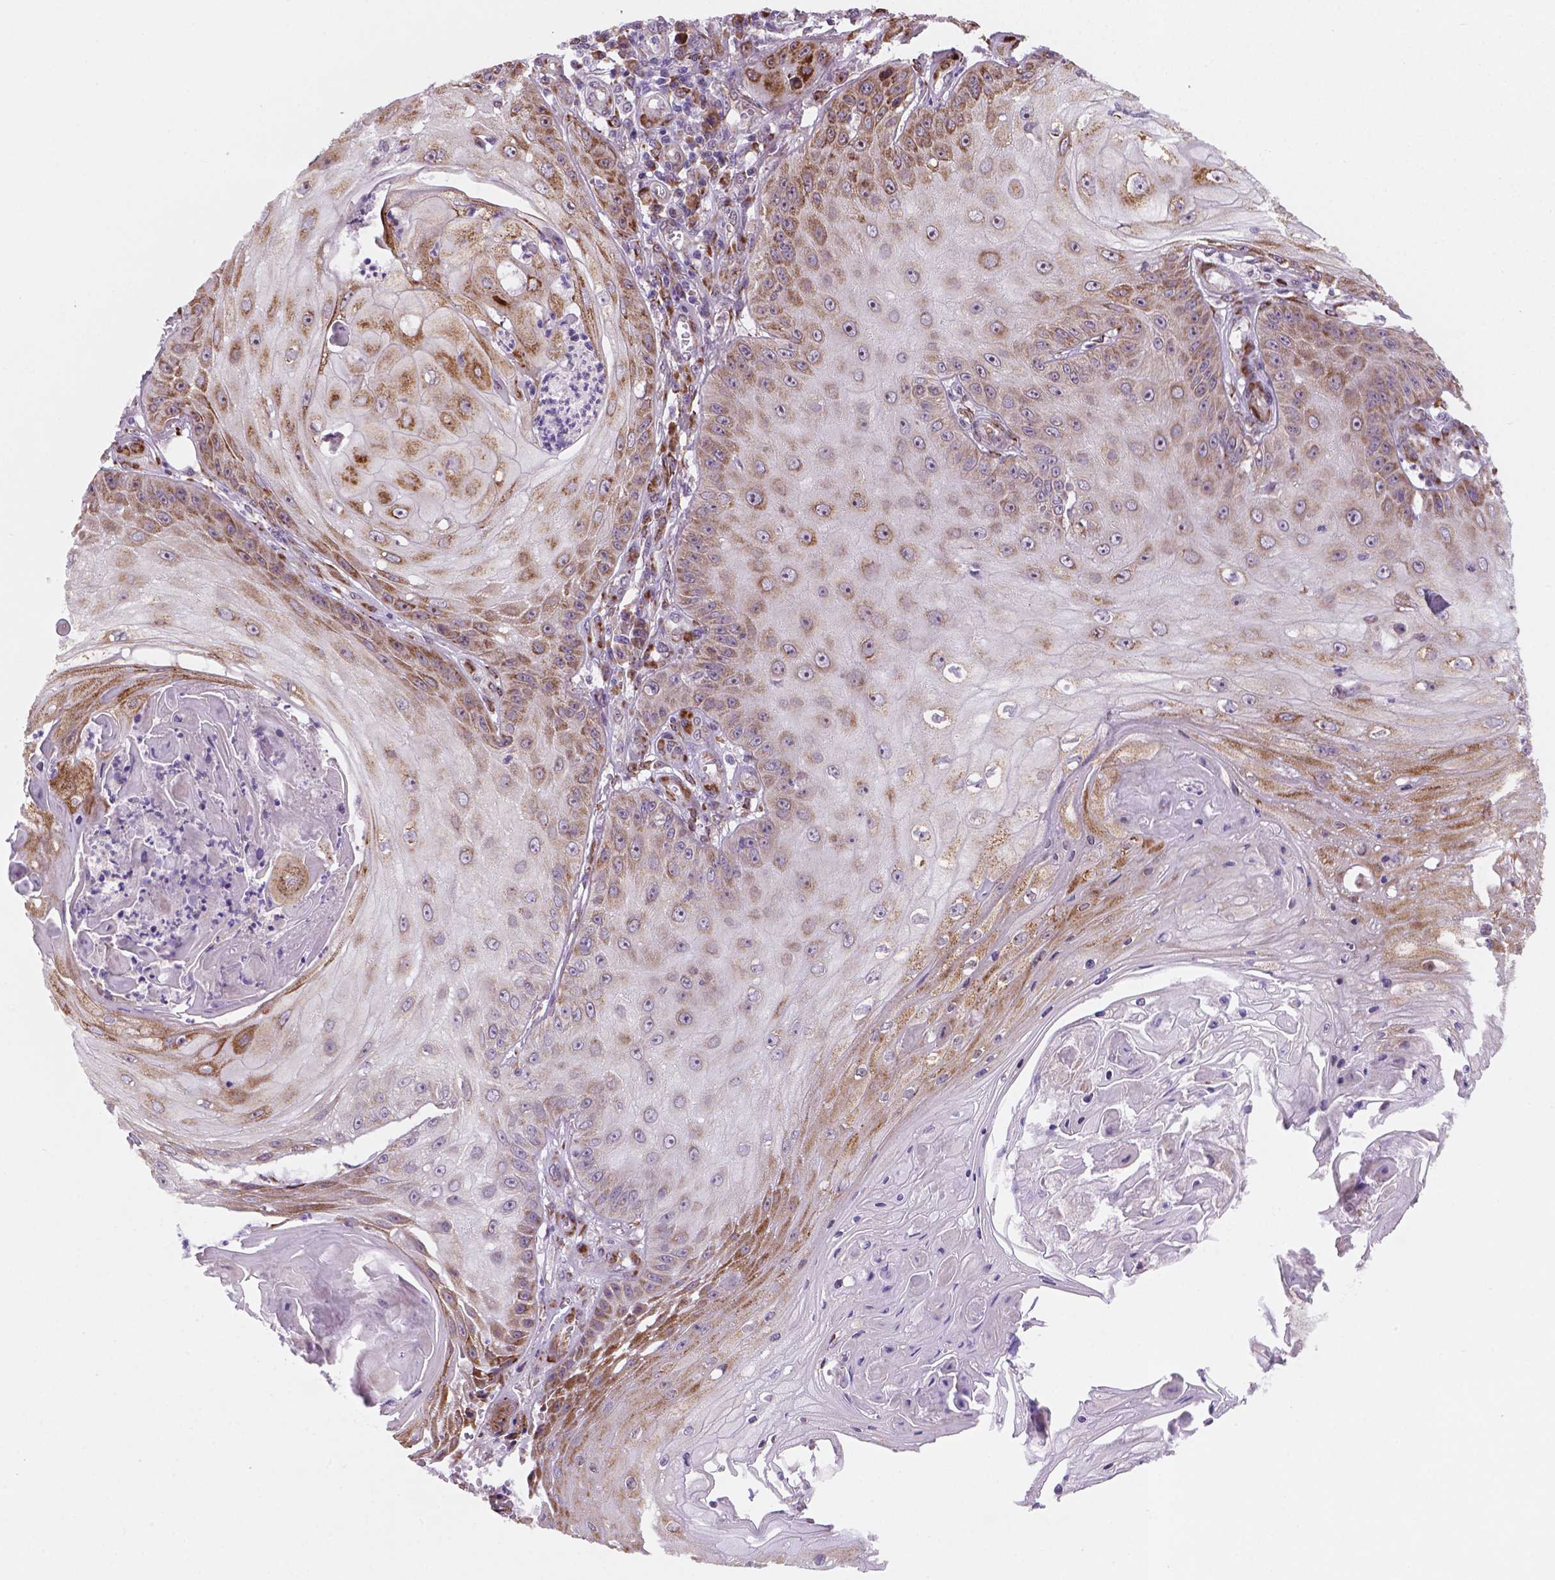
{"staining": {"intensity": "moderate", "quantity": ">75%", "location": "cytoplasmic/membranous"}, "tissue": "skin cancer", "cell_type": "Tumor cells", "image_type": "cancer", "snomed": [{"axis": "morphology", "description": "Squamous cell carcinoma, NOS"}, {"axis": "topography", "description": "Skin"}], "caption": "Protein expression analysis of human skin cancer (squamous cell carcinoma) reveals moderate cytoplasmic/membranous positivity in about >75% of tumor cells. The staining is performed using DAB (3,3'-diaminobenzidine) brown chromogen to label protein expression. The nuclei are counter-stained blue using hematoxylin.", "gene": "FNIP1", "patient": {"sex": "male", "age": 70}}